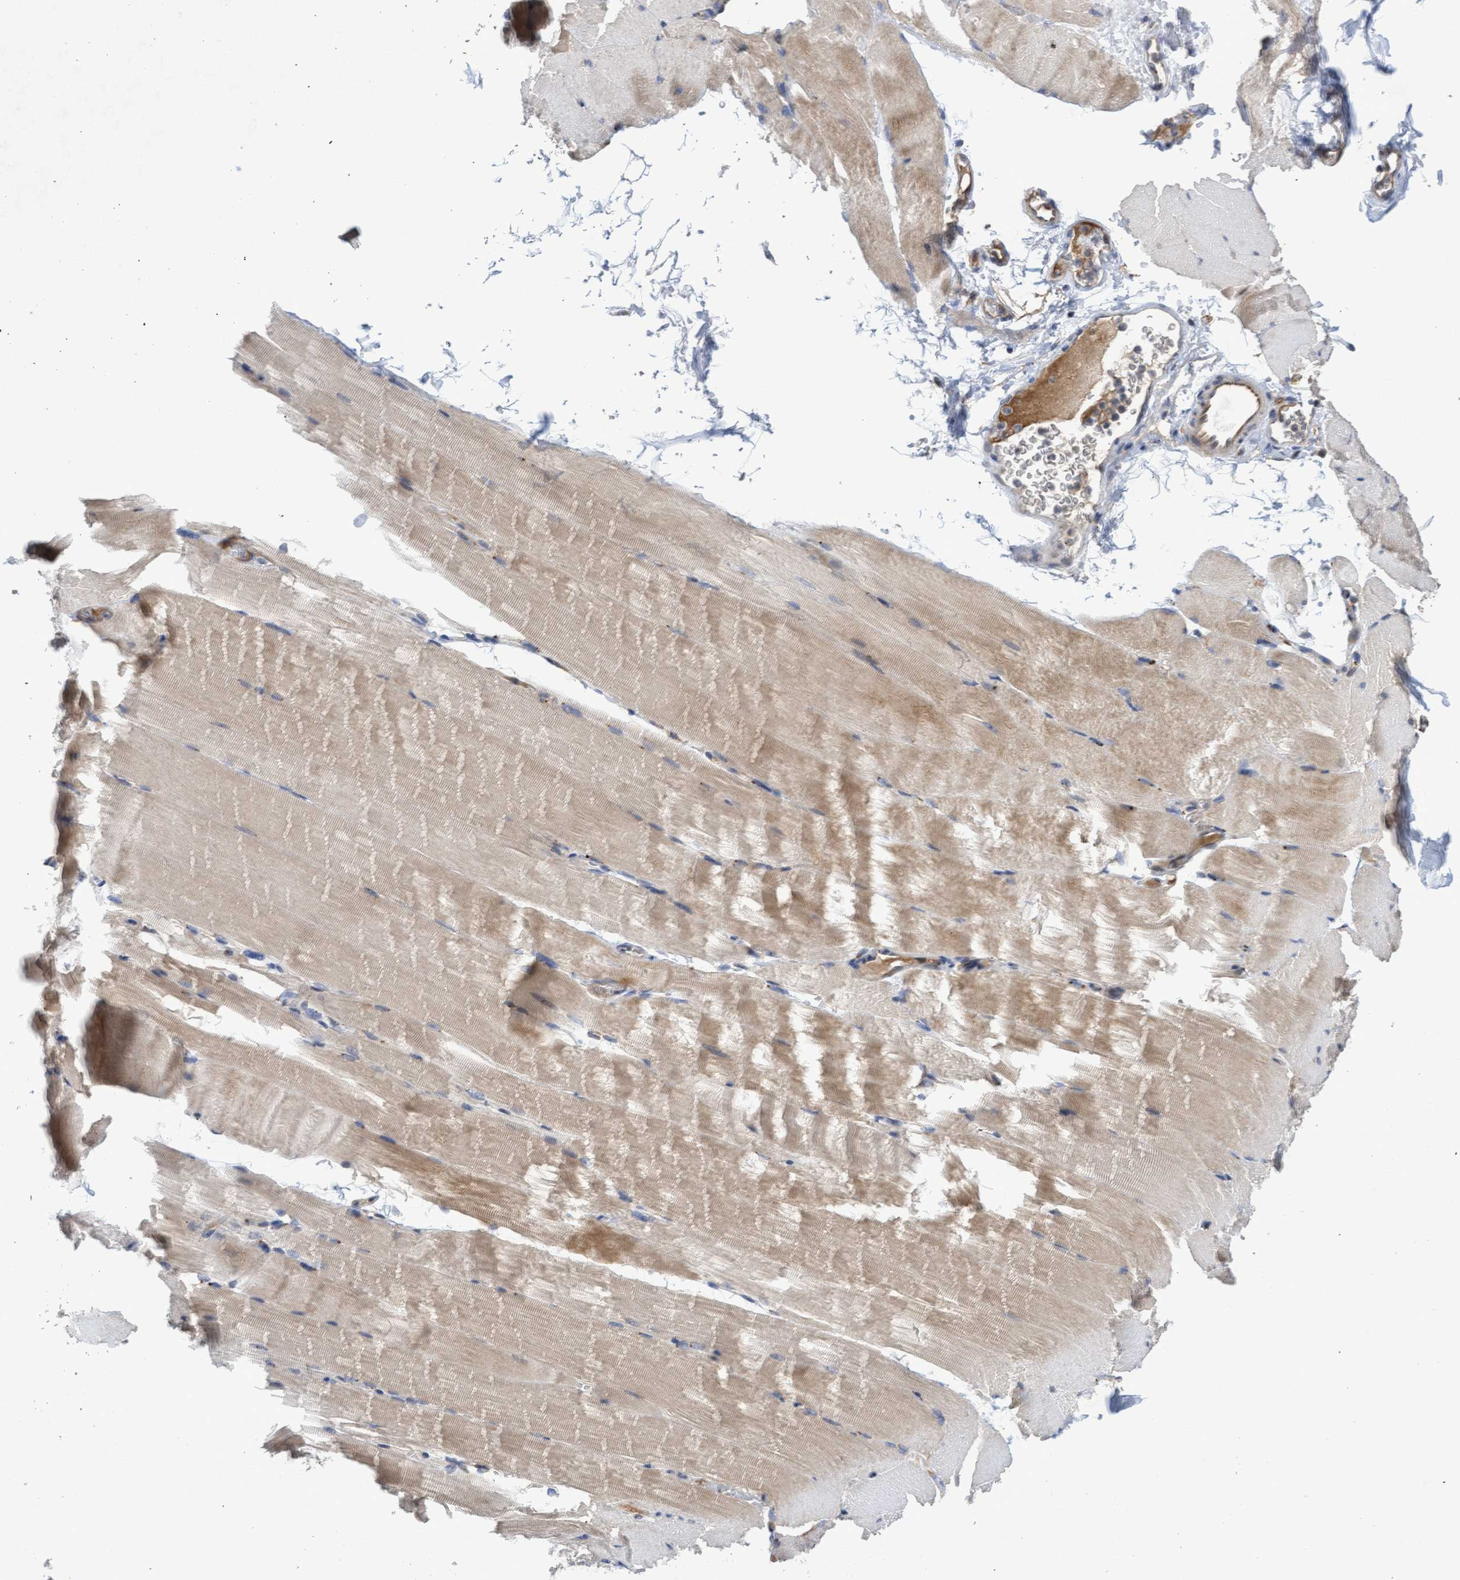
{"staining": {"intensity": "weak", "quantity": "25%-75%", "location": "cytoplasmic/membranous"}, "tissue": "skeletal muscle", "cell_type": "Myocytes", "image_type": "normal", "snomed": [{"axis": "morphology", "description": "Normal tissue, NOS"}, {"axis": "topography", "description": "Skeletal muscle"}, {"axis": "topography", "description": "Parathyroid gland"}], "caption": "IHC image of normal skeletal muscle stained for a protein (brown), which exhibits low levels of weak cytoplasmic/membranous positivity in about 25%-75% of myocytes.", "gene": "KRT24", "patient": {"sex": "female", "age": 37}}